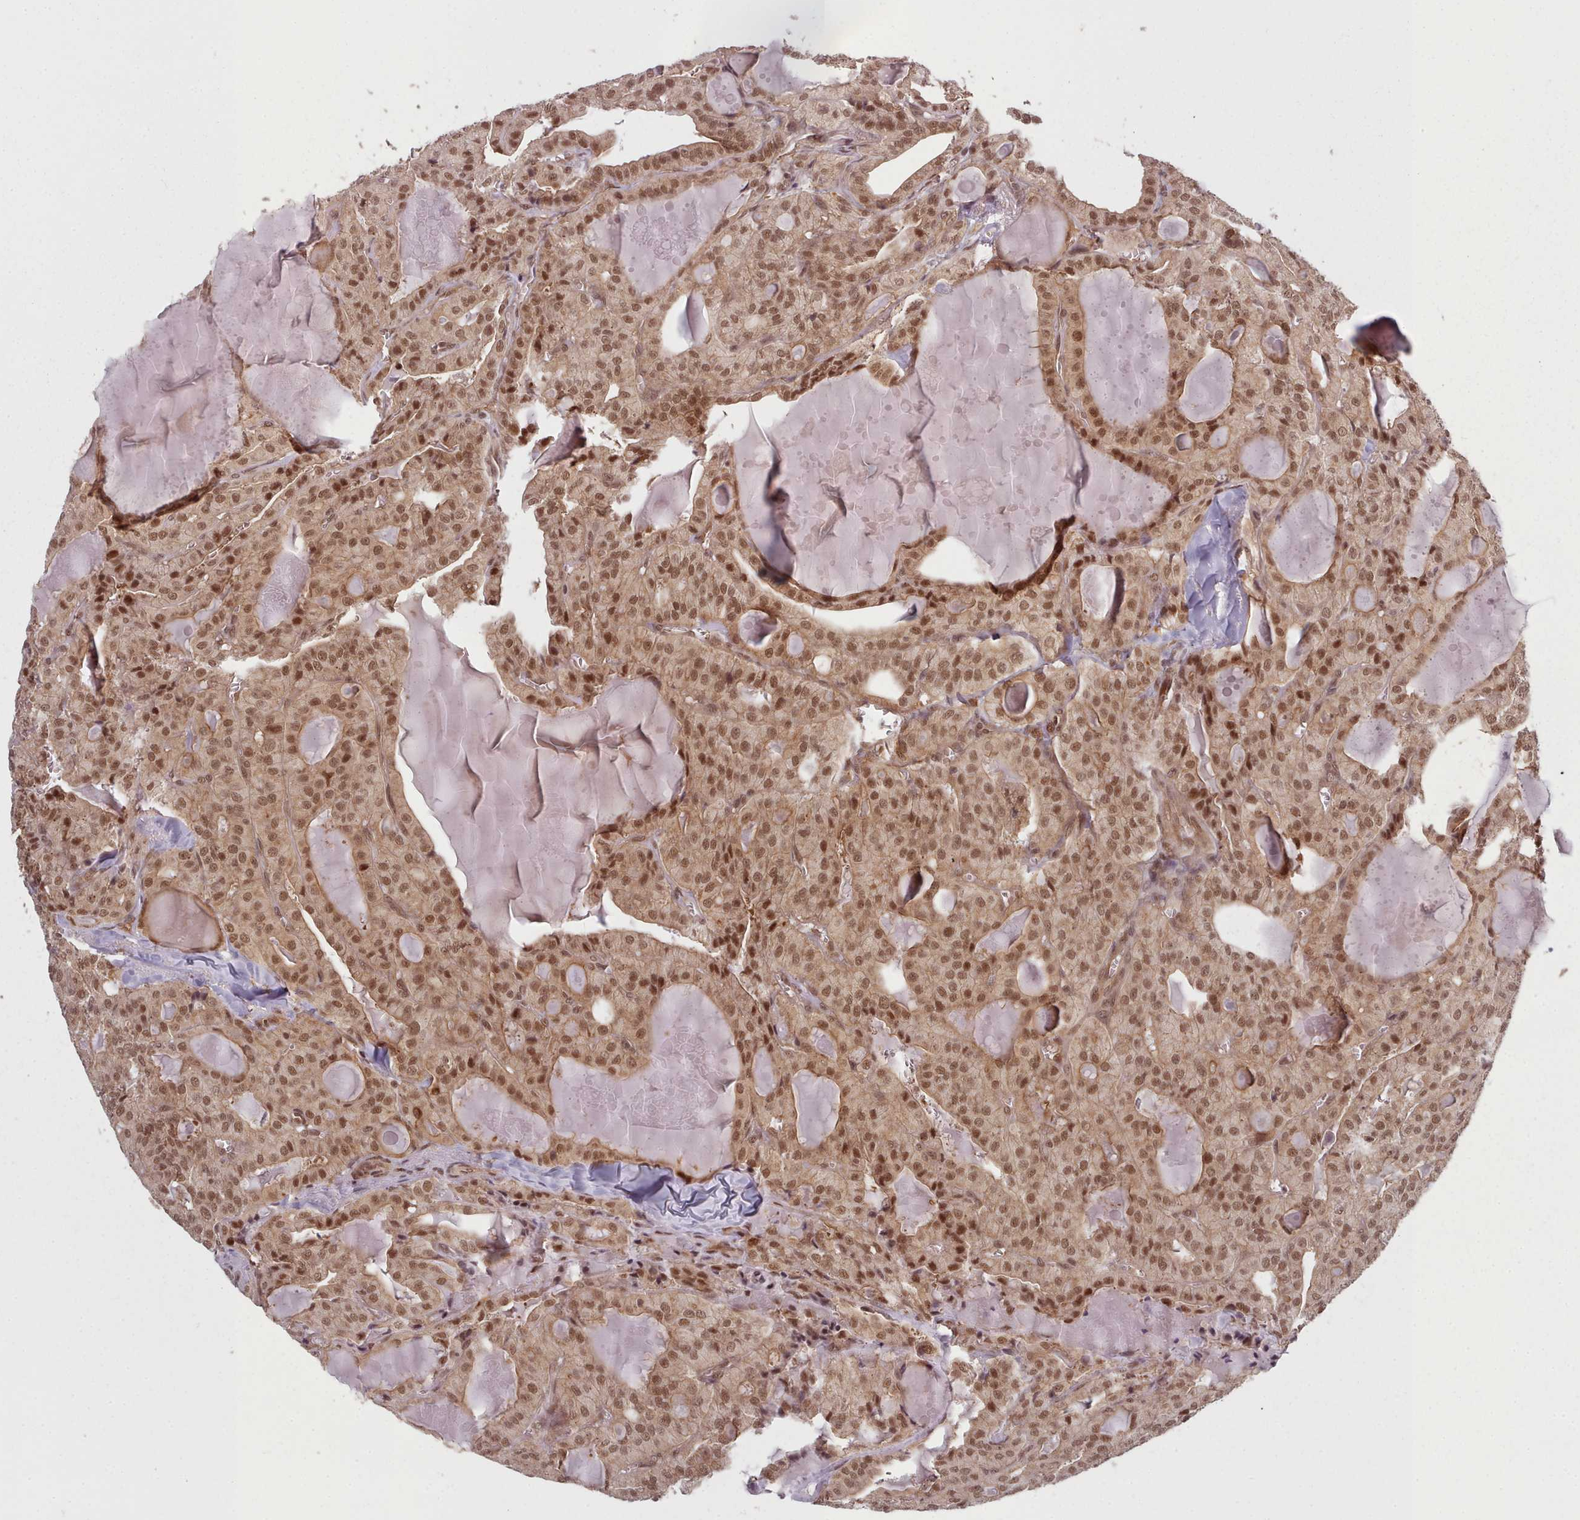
{"staining": {"intensity": "moderate", "quantity": ">75%", "location": "cytoplasmic/membranous,nuclear"}, "tissue": "thyroid cancer", "cell_type": "Tumor cells", "image_type": "cancer", "snomed": [{"axis": "morphology", "description": "Papillary adenocarcinoma, NOS"}, {"axis": "topography", "description": "Thyroid gland"}], "caption": "Immunohistochemical staining of thyroid cancer reveals moderate cytoplasmic/membranous and nuclear protein expression in about >75% of tumor cells.", "gene": "DHX8", "patient": {"sex": "male", "age": 52}}